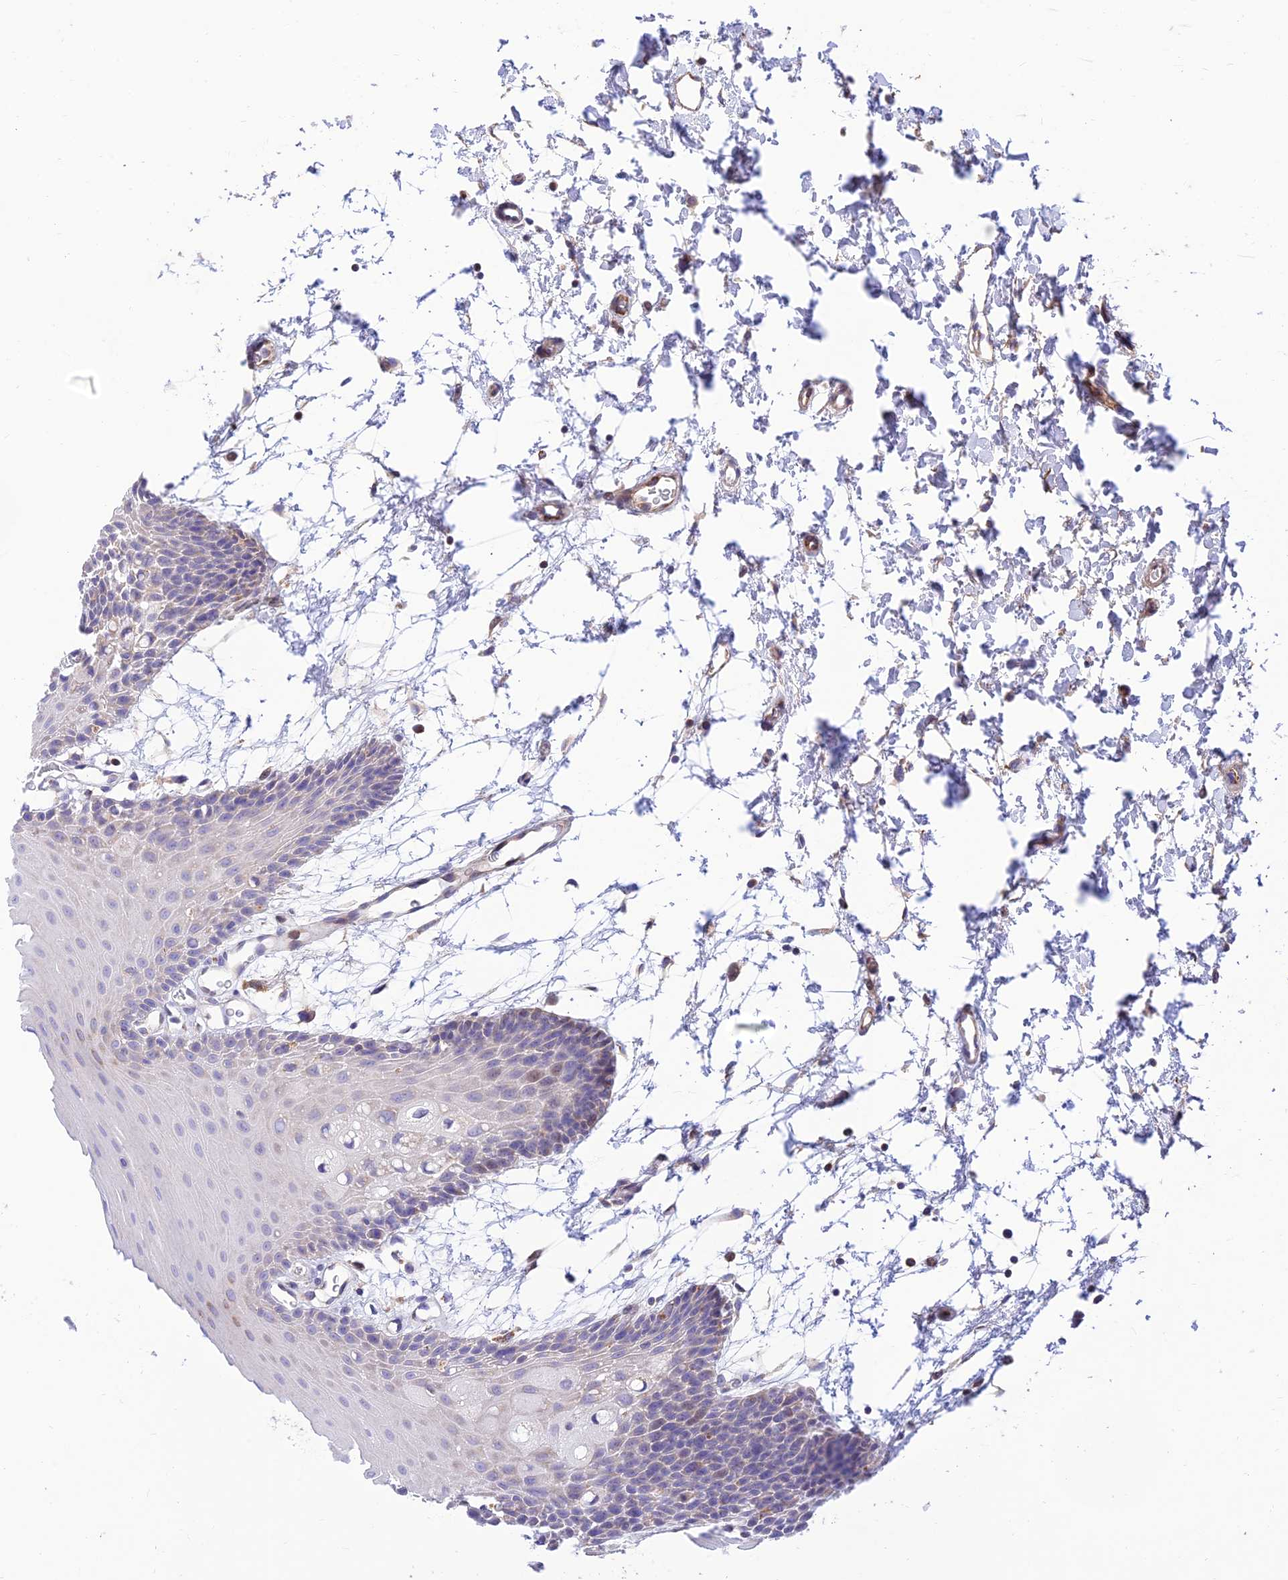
{"staining": {"intensity": "weak", "quantity": "<25%", "location": "cytoplasmic/membranous"}, "tissue": "oral mucosa", "cell_type": "Squamous epithelial cells", "image_type": "normal", "snomed": [{"axis": "morphology", "description": "Normal tissue, NOS"}, {"axis": "topography", "description": "Skeletal muscle"}, {"axis": "topography", "description": "Oral tissue"}, {"axis": "topography", "description": "Salivary gland"}, {"axis": "topography", "description": "Peripheral nerve tissue"}], "caption": "DAB (3,3'-diaminobenzidine) immunohistochemical staining of unremarkable oral mucosa shows no significant staining in squamous epithelial cells.", "gene": "FAM186B", "patient": {"sex": "male", "age": 54}}